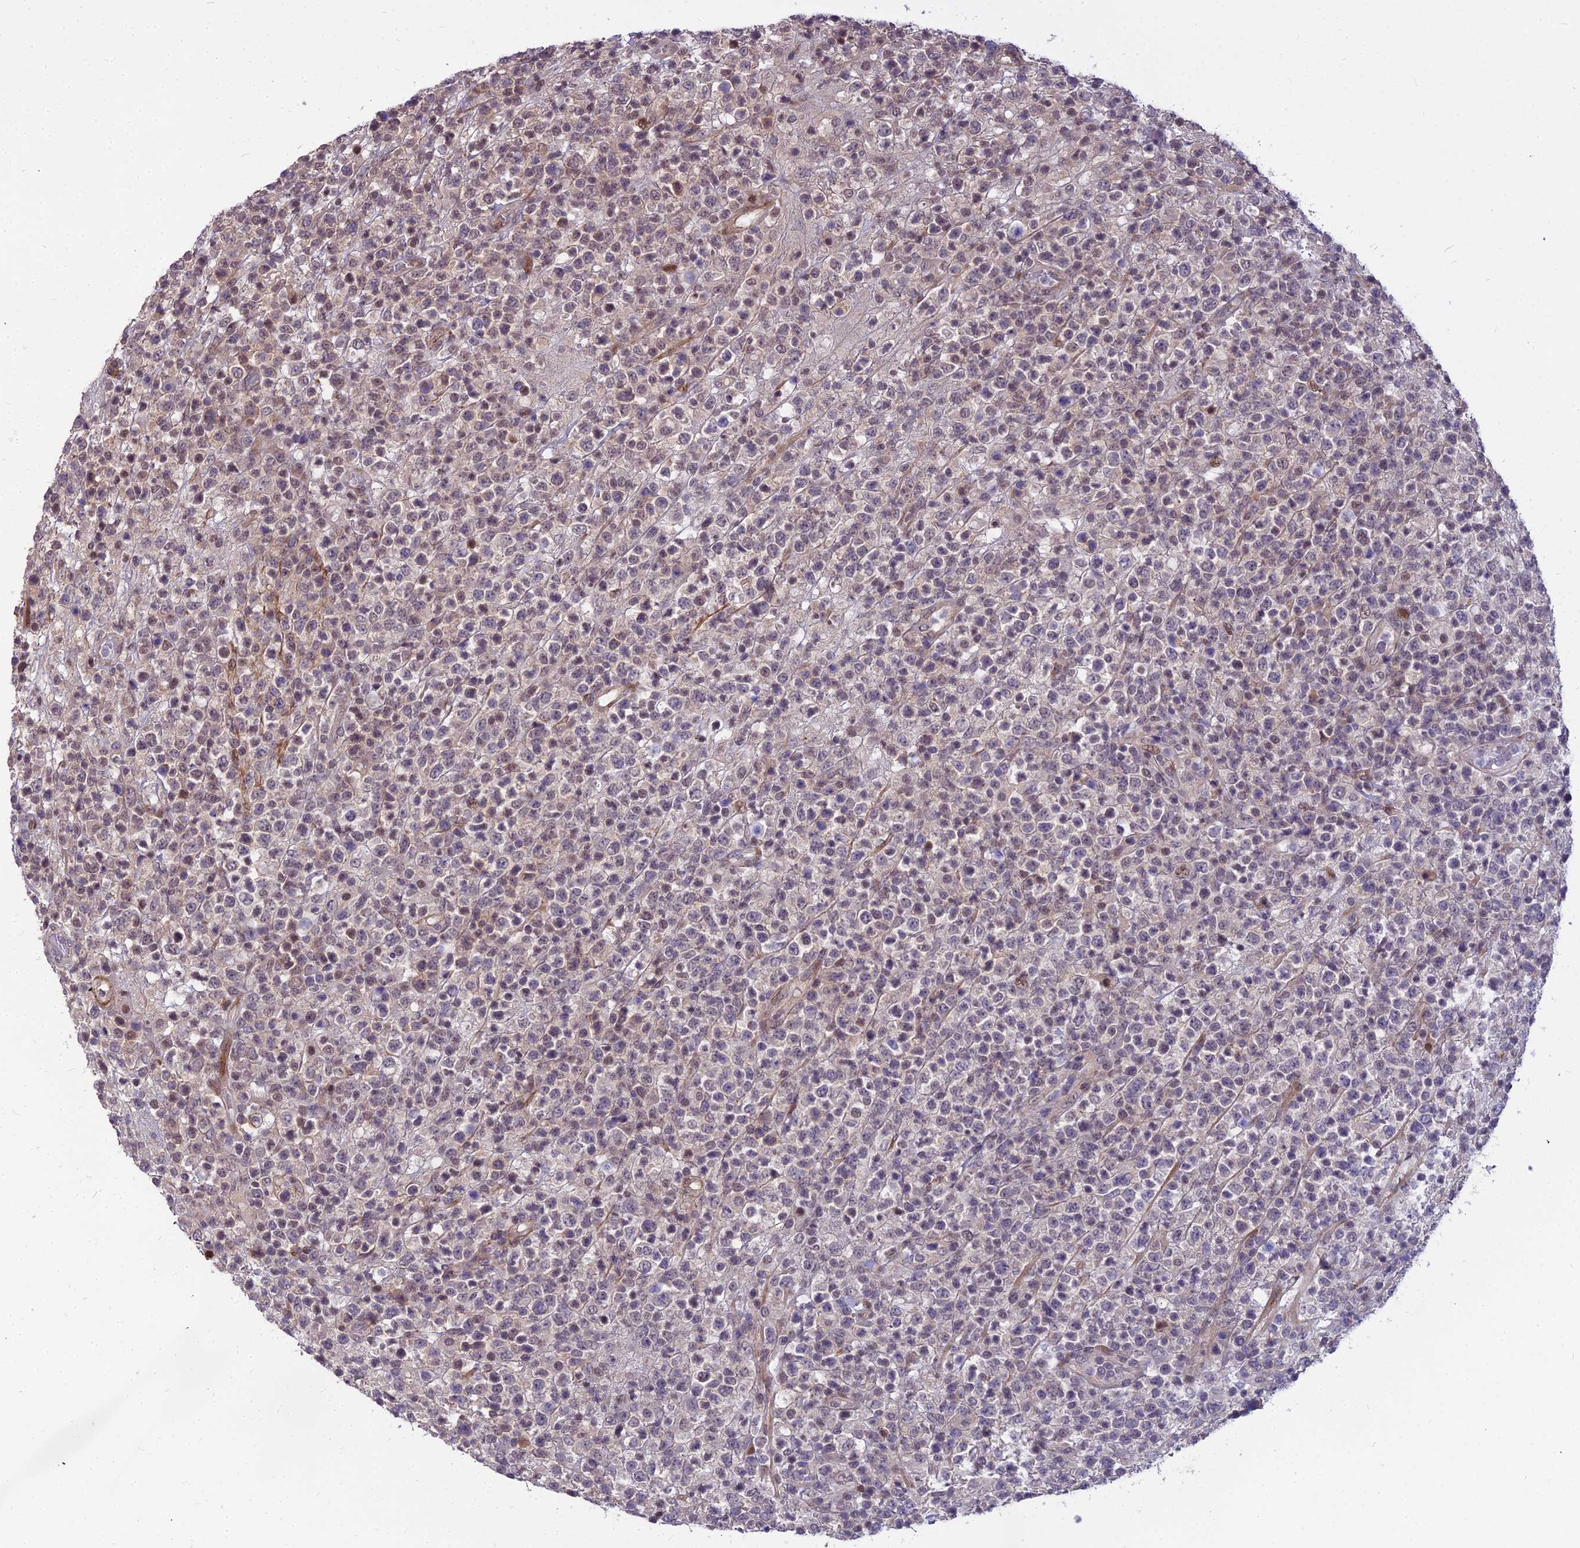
{"staining": {"intensity": "negative", "quantity": "none", "location": "none"}, "tissue": "lymphoma", "cell_type": "Tumor cells", "image_type": "cancer", "snomed": [{"axis": "morphology", "description": "Malignant lymphoma, non-Hodgkin's type, High grade"}, {"axis": "topography", "description": "Colon"}], "caption": "Tumor cells show no significant protein expression in high-grade malignant lymphoma, non-Hodgkin's type.", "gene": "GLYATL3", "patient": {"sex": "female", "age": 53}}